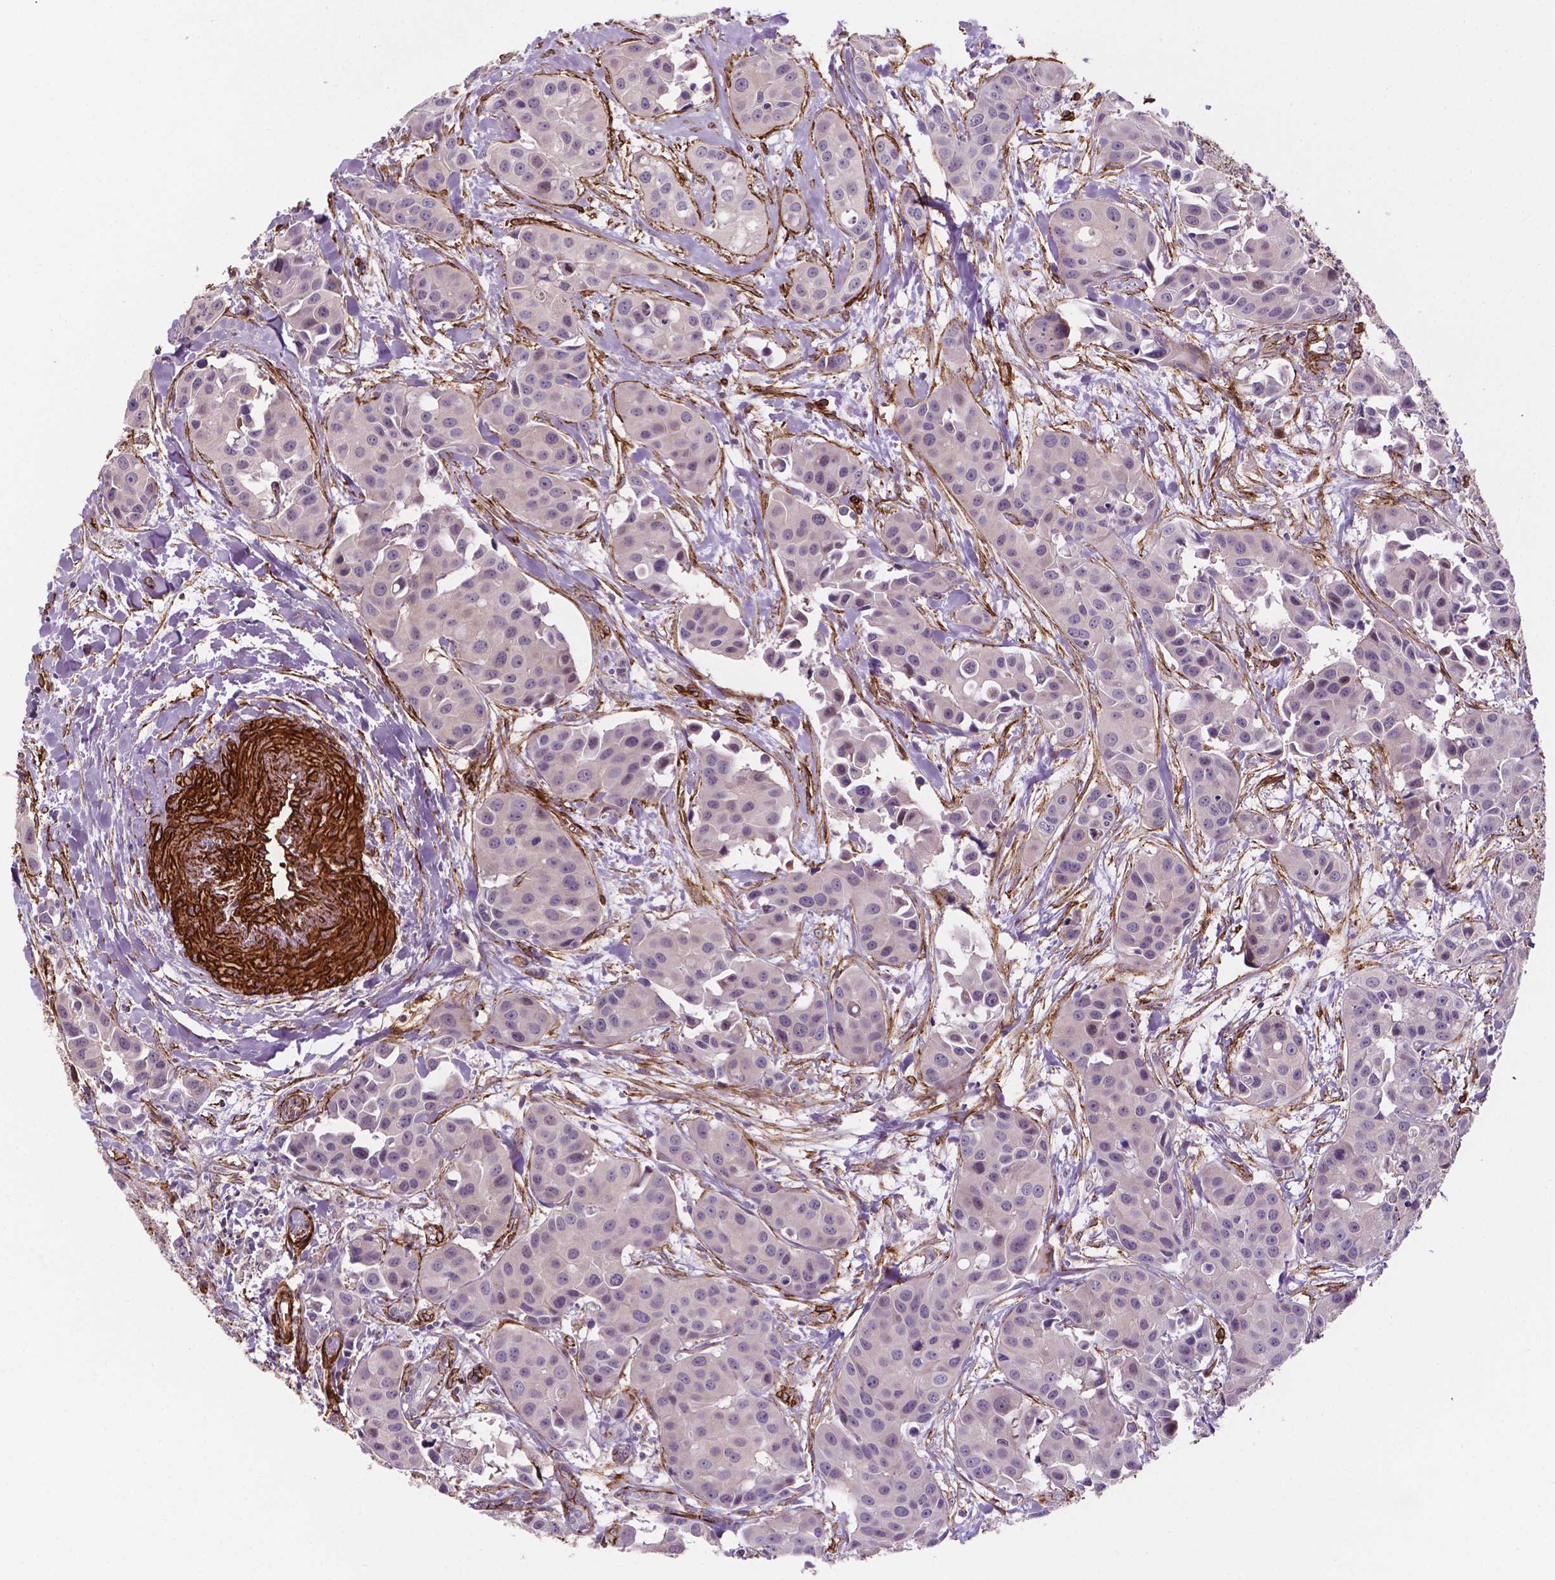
{"staining": {"intensity": "negative", "quantity": "none", "location": "none"}, "tissue": "head and neck cancer", "cell_type": "Tumor cells", "image_type": "cancer", "snomed": [{"axis": "morphology", "description": "Adenocarcinoma, NOS"}, {"axis": "topography", "description": "Head-Neck"}], "caption": "High magnification brightfield microscopy of head and neck cancer (adenocarcinoma) stained with DAB (3,3'-diaminobenzidine) (brown) and counterstained with hematoxylin (blue): tumor cells show no significant expression.", "gene": "EGFL8", "patient": {"sex": "male", "age": 76}}